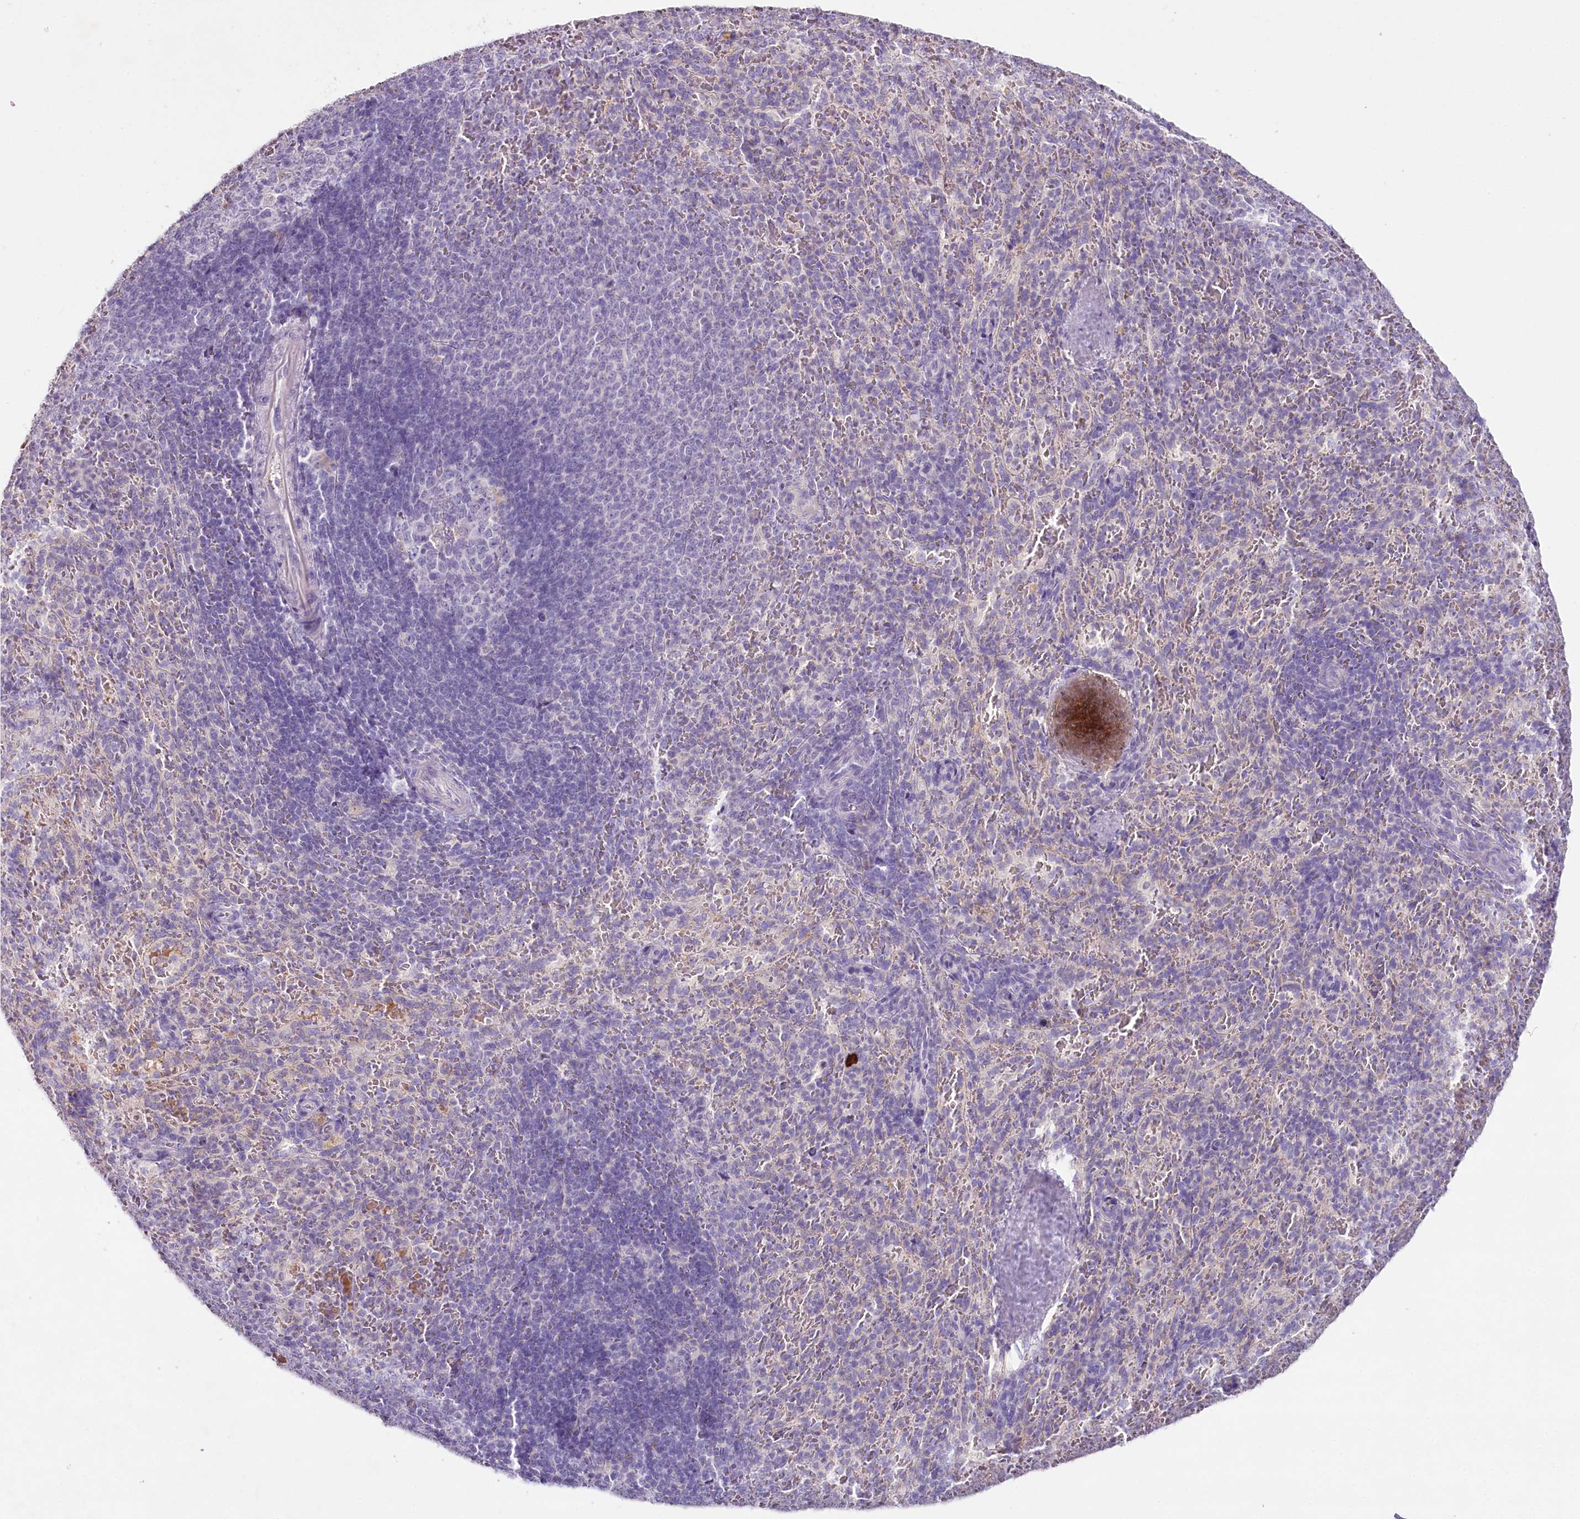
{"staining": {"intensity": "weak", "quantity": "<25%", "location": "cytoplasmic/membranous"}, "tissue": "spleen", "cell_type": "Cells in red pulp", "image_type": "normal", "snomed": [{"axis": "morphology", "description": "Normal tissue, NOS"}, {"axis": "topography", "description": "Spleen"}], "caption": "IHC micrograph of benign human spleen stained for a protein (brown), which demonstrates no expression in cells in red pulp. The staining was performed using DAB to visualize the protein expression in brown, while the nuclei were stained in blue with hematoxylin (Magnification: 20x).", "gene": "HPD", "patient": {"sex": "female", "age": 21}}